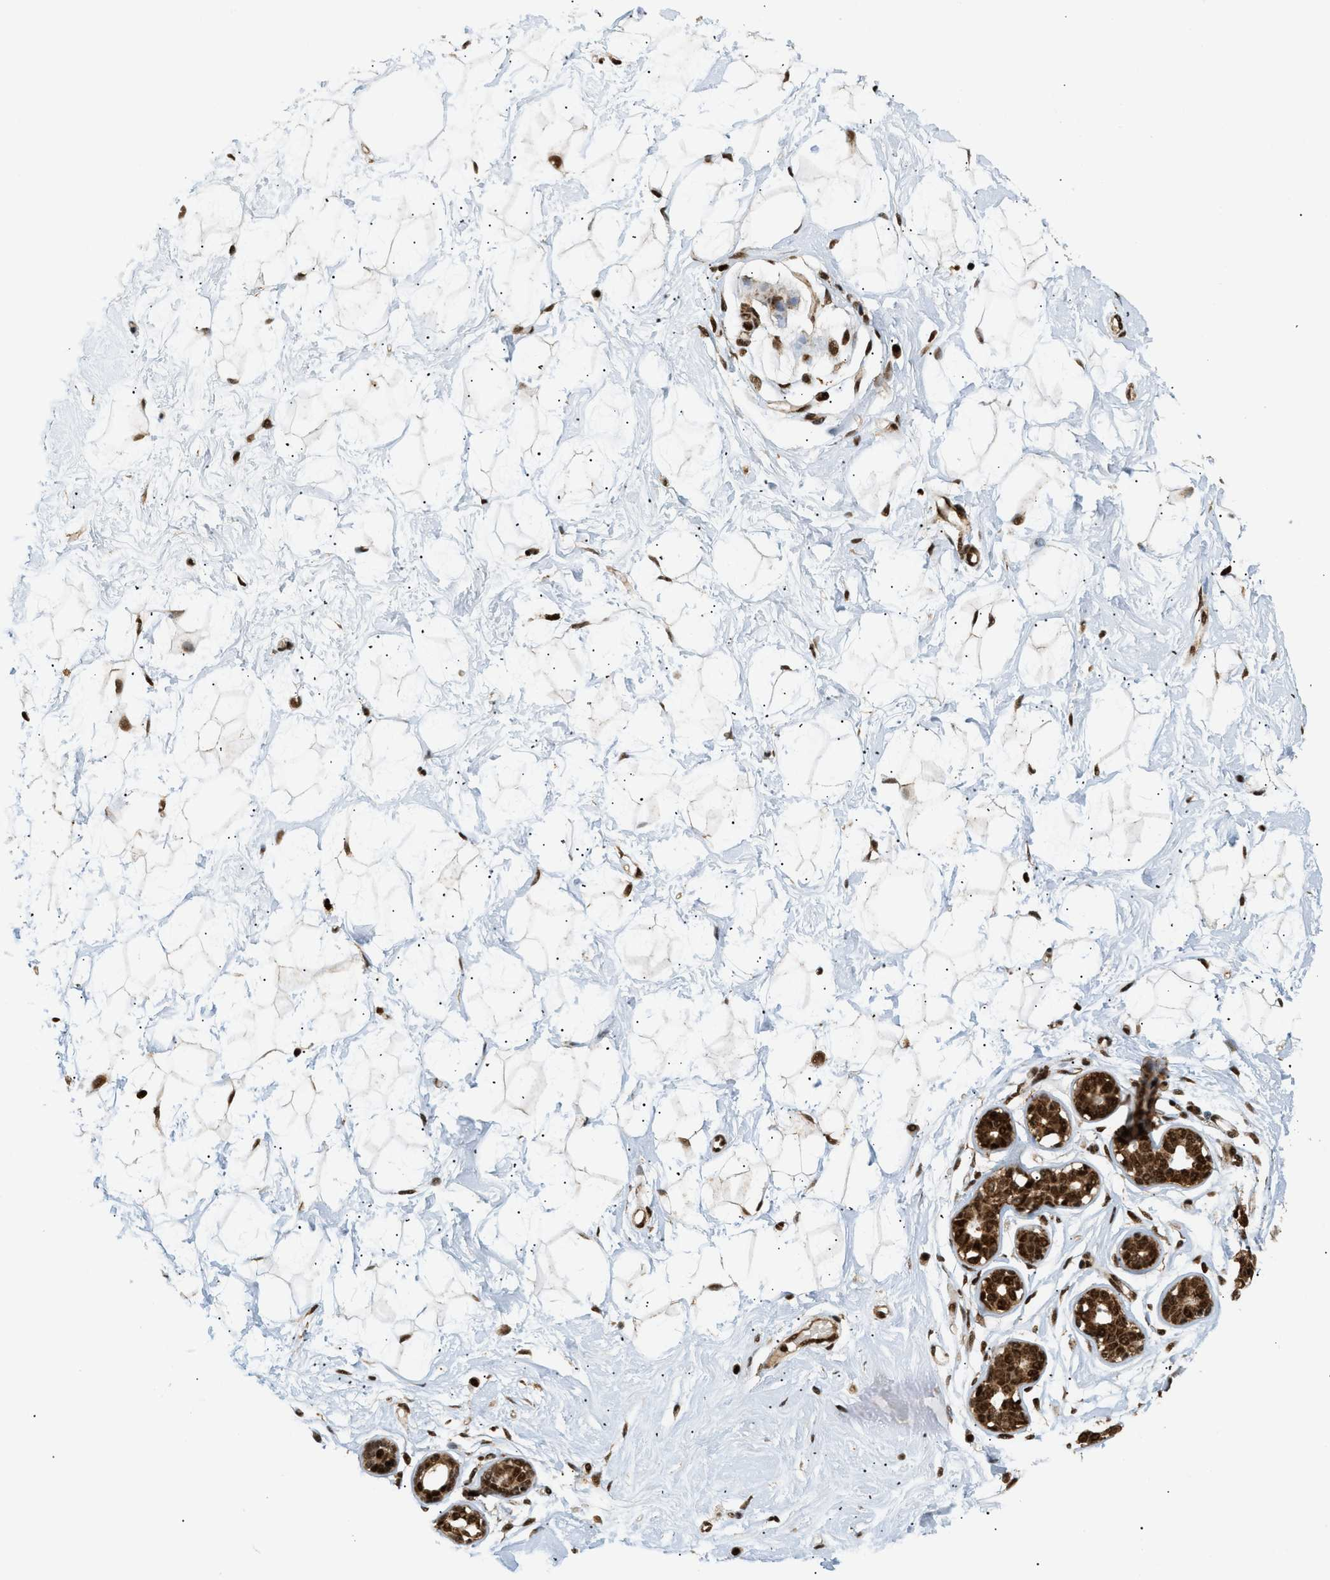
{"staining": {"intensity": "strong", "quantity": ">75%", "location": "nuclear"}, "tissue": "breast", "cell_type": "Adipocytes", "image_type": "normal", "snomed": [{"axis": "morphology", "description": "Normal tissue, NOS"}, {"axis": "topography", "description": "Breast"}], "caption": "Breast stained with a brown dye shows strong nuclear positive expression in approximately >75% of adipocytes.", "gene": "RBM5", "patient": {"sex": "female", "age": 23}}